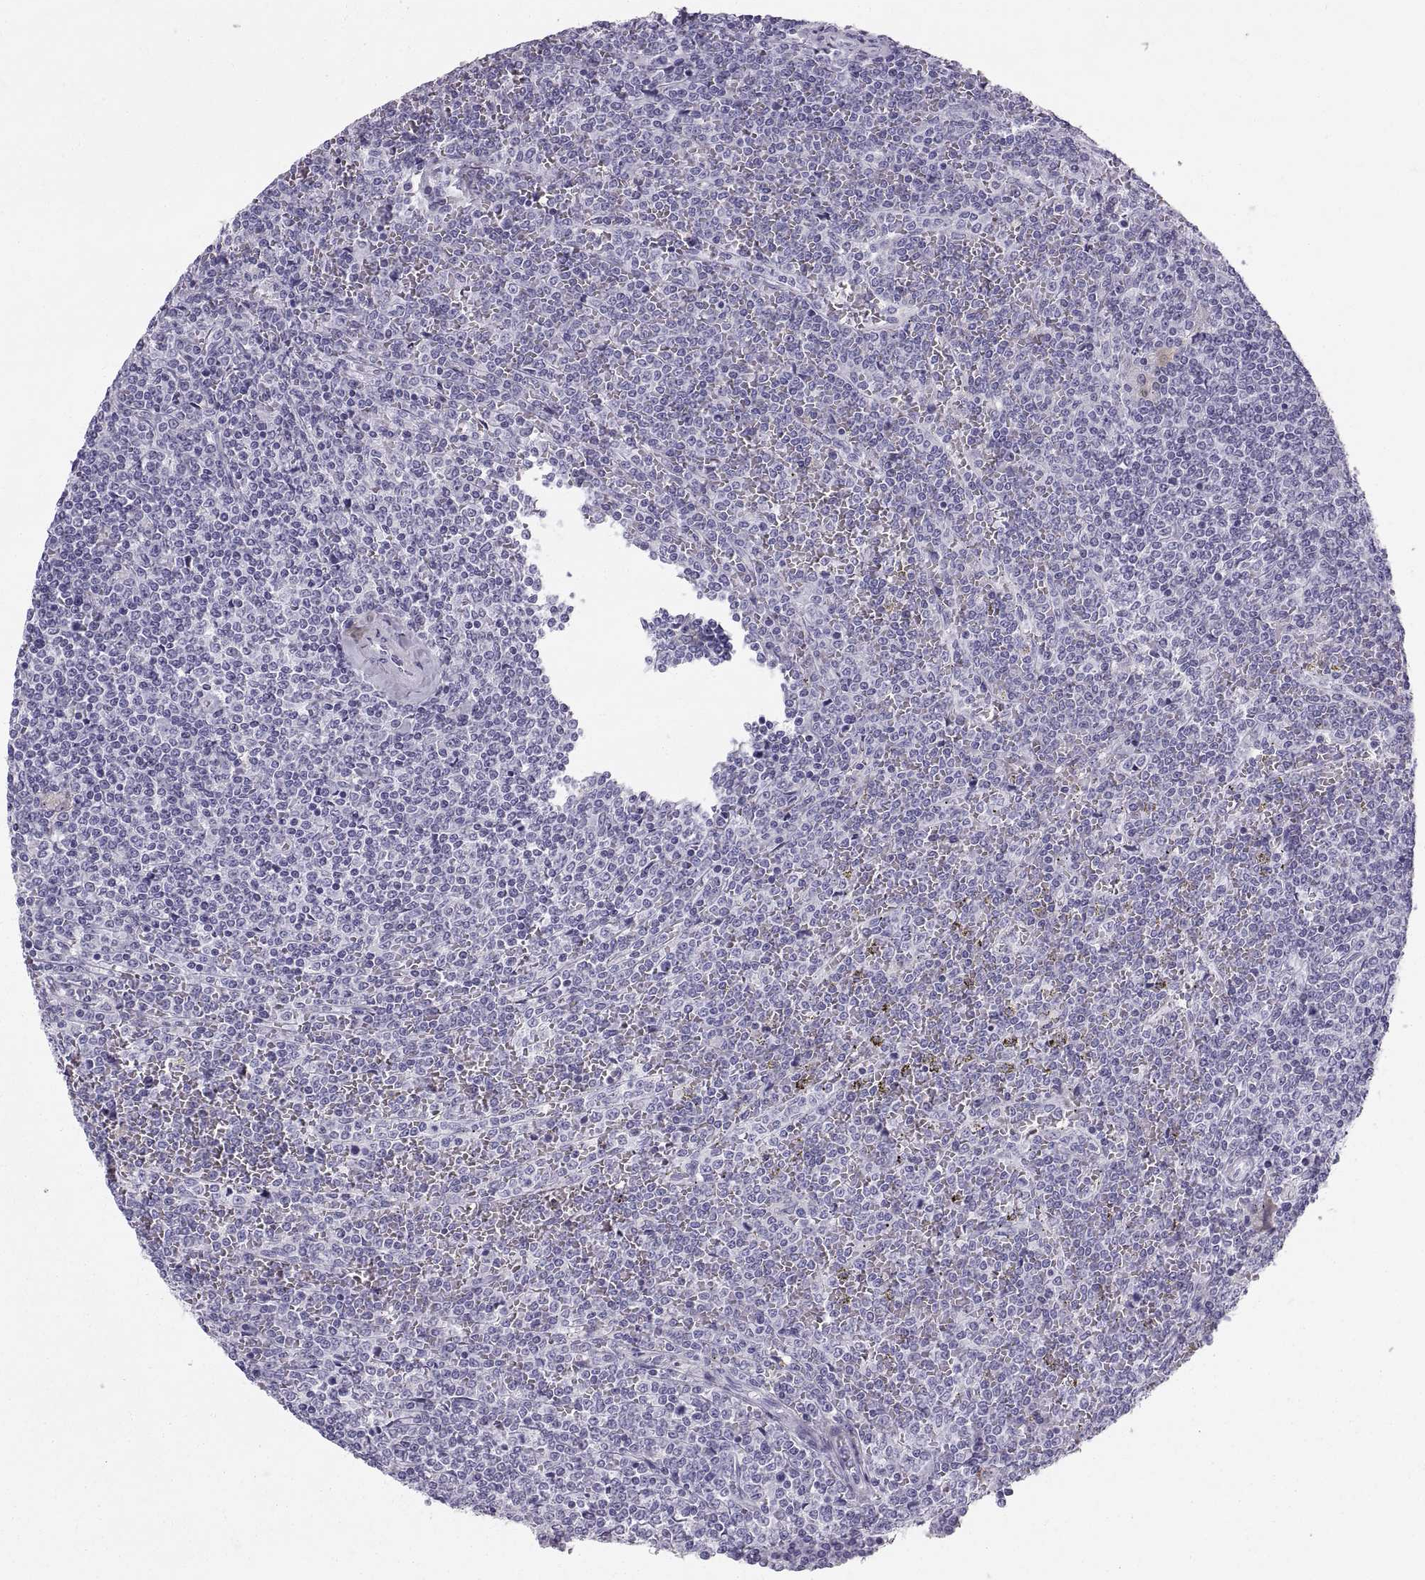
{"staining": {"intensity": "negative", "quantity": "none", "location": "none"}, "tissue": "lymphoma", "cell_type": "Tumor cells", "image_type": "cancer", "snomed": [{"axis": "morphology", "description": "Malignant lymphoma, non-Hodgkin's type, Low grade"}, {"axis": "topography", "description": "Spleen"}], "caption": "This is a image of immunohistochemistry staining of low-grade malignant lymphoma, non-Hodgkin's type, which shows no expression in tumor cells.", "gene": "SLC22A6", "patient": {"sex": "female", "age": 19}}